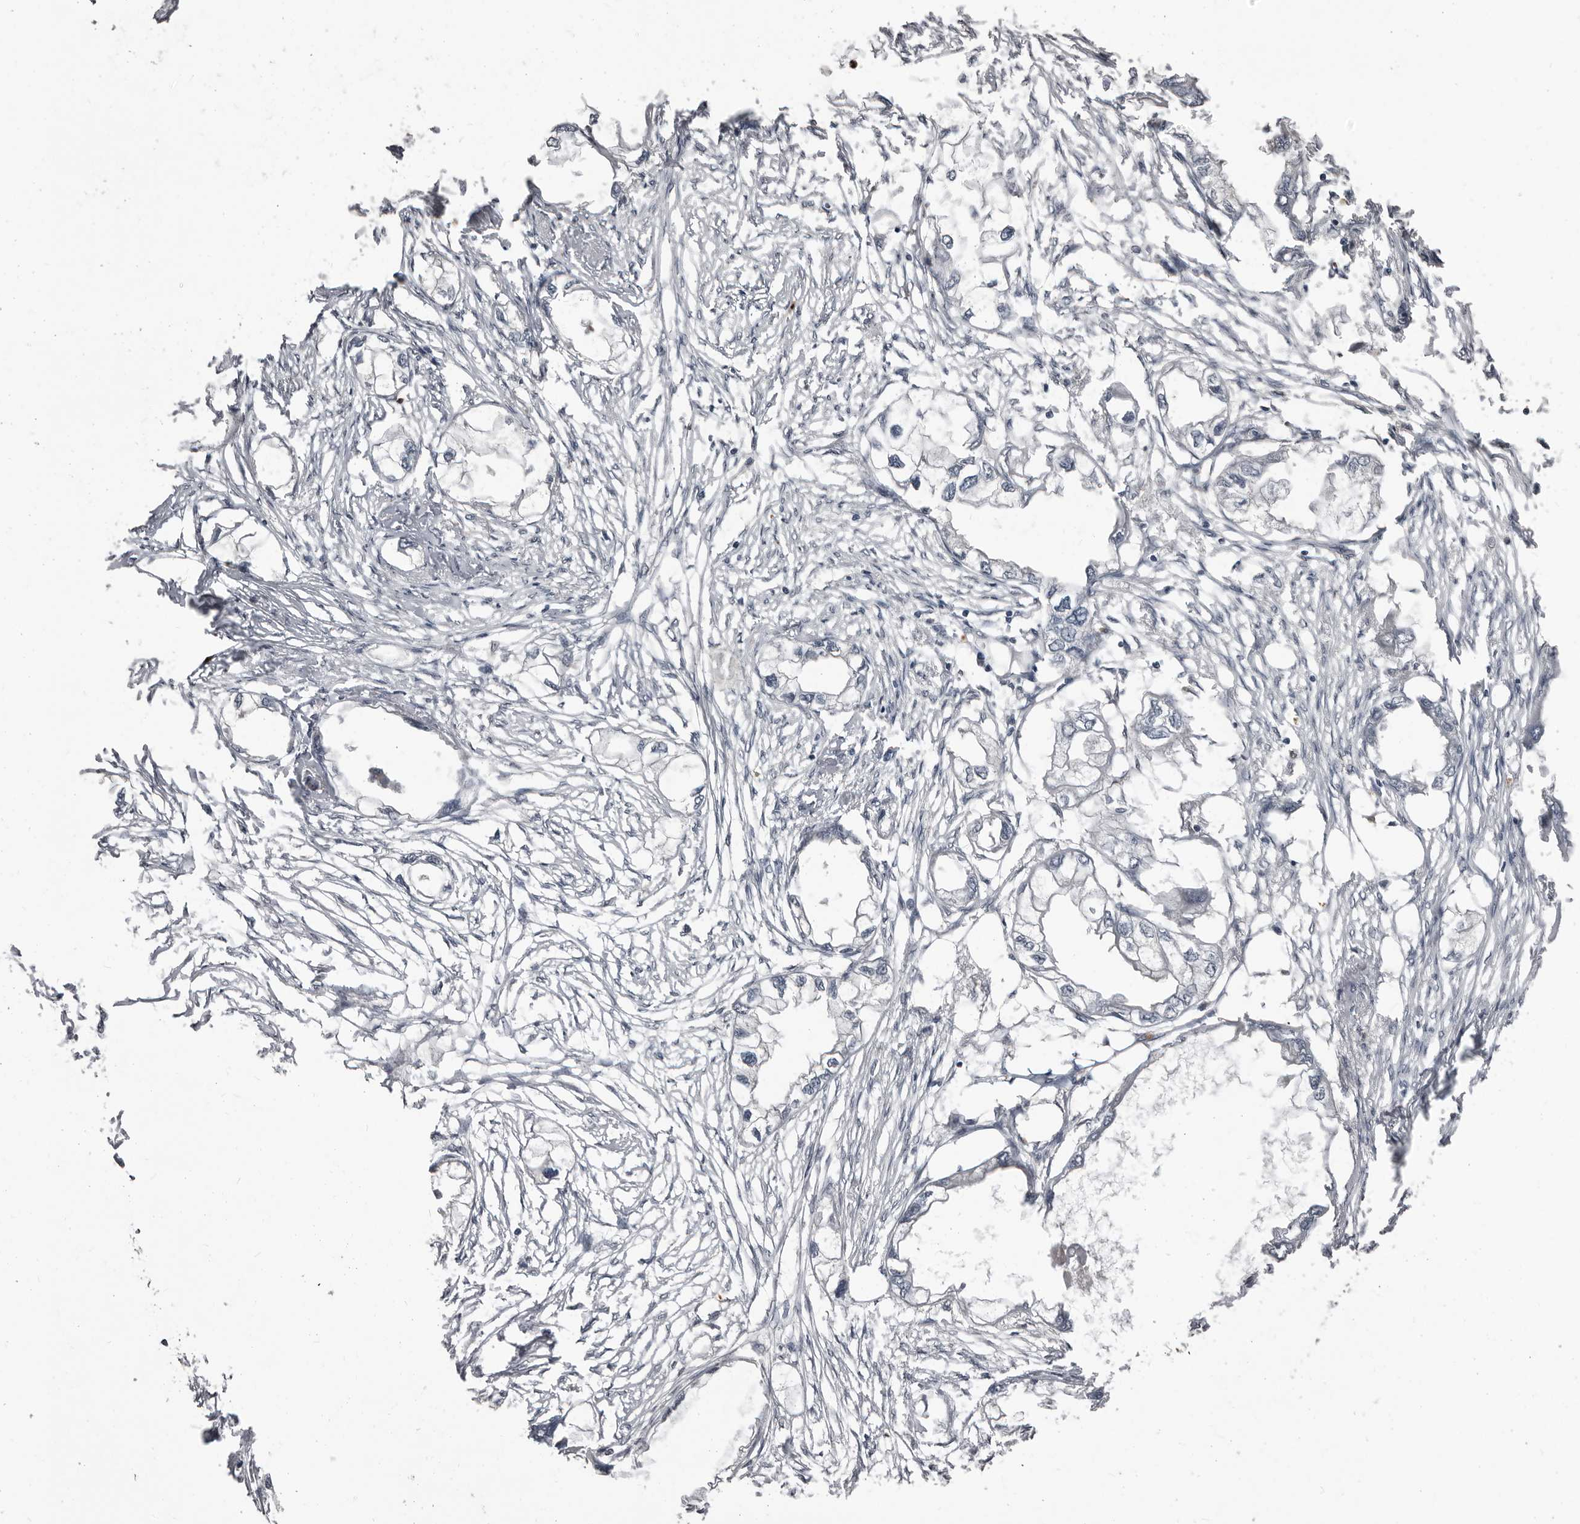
{"staining": {"intensity": "negative", "quantity": "none", "location": "none"}, "tissue": "endometrial cancer", "cell_type": "Tumor cells", "image_type": "cancer", "snomed": [{"axis": "morphology", "description": "Adenocarcinoma, NOS"}, {"axis": "morphology", "description": "Adenocarcinoma, metastatic, NOS"}, {"axis": "topography", "description": "Adipose tissue"}, {"axis": "topography", "description": "Endometrium"}], "caption": "Immunohistochemistry (IHC) image of adenocarcinoma (endometrial) stained for a protein (brown), which demonstrates no positivity in tumor cells.", "gene": "GPR157", "patient": {"sex": "female", "age": 67}}